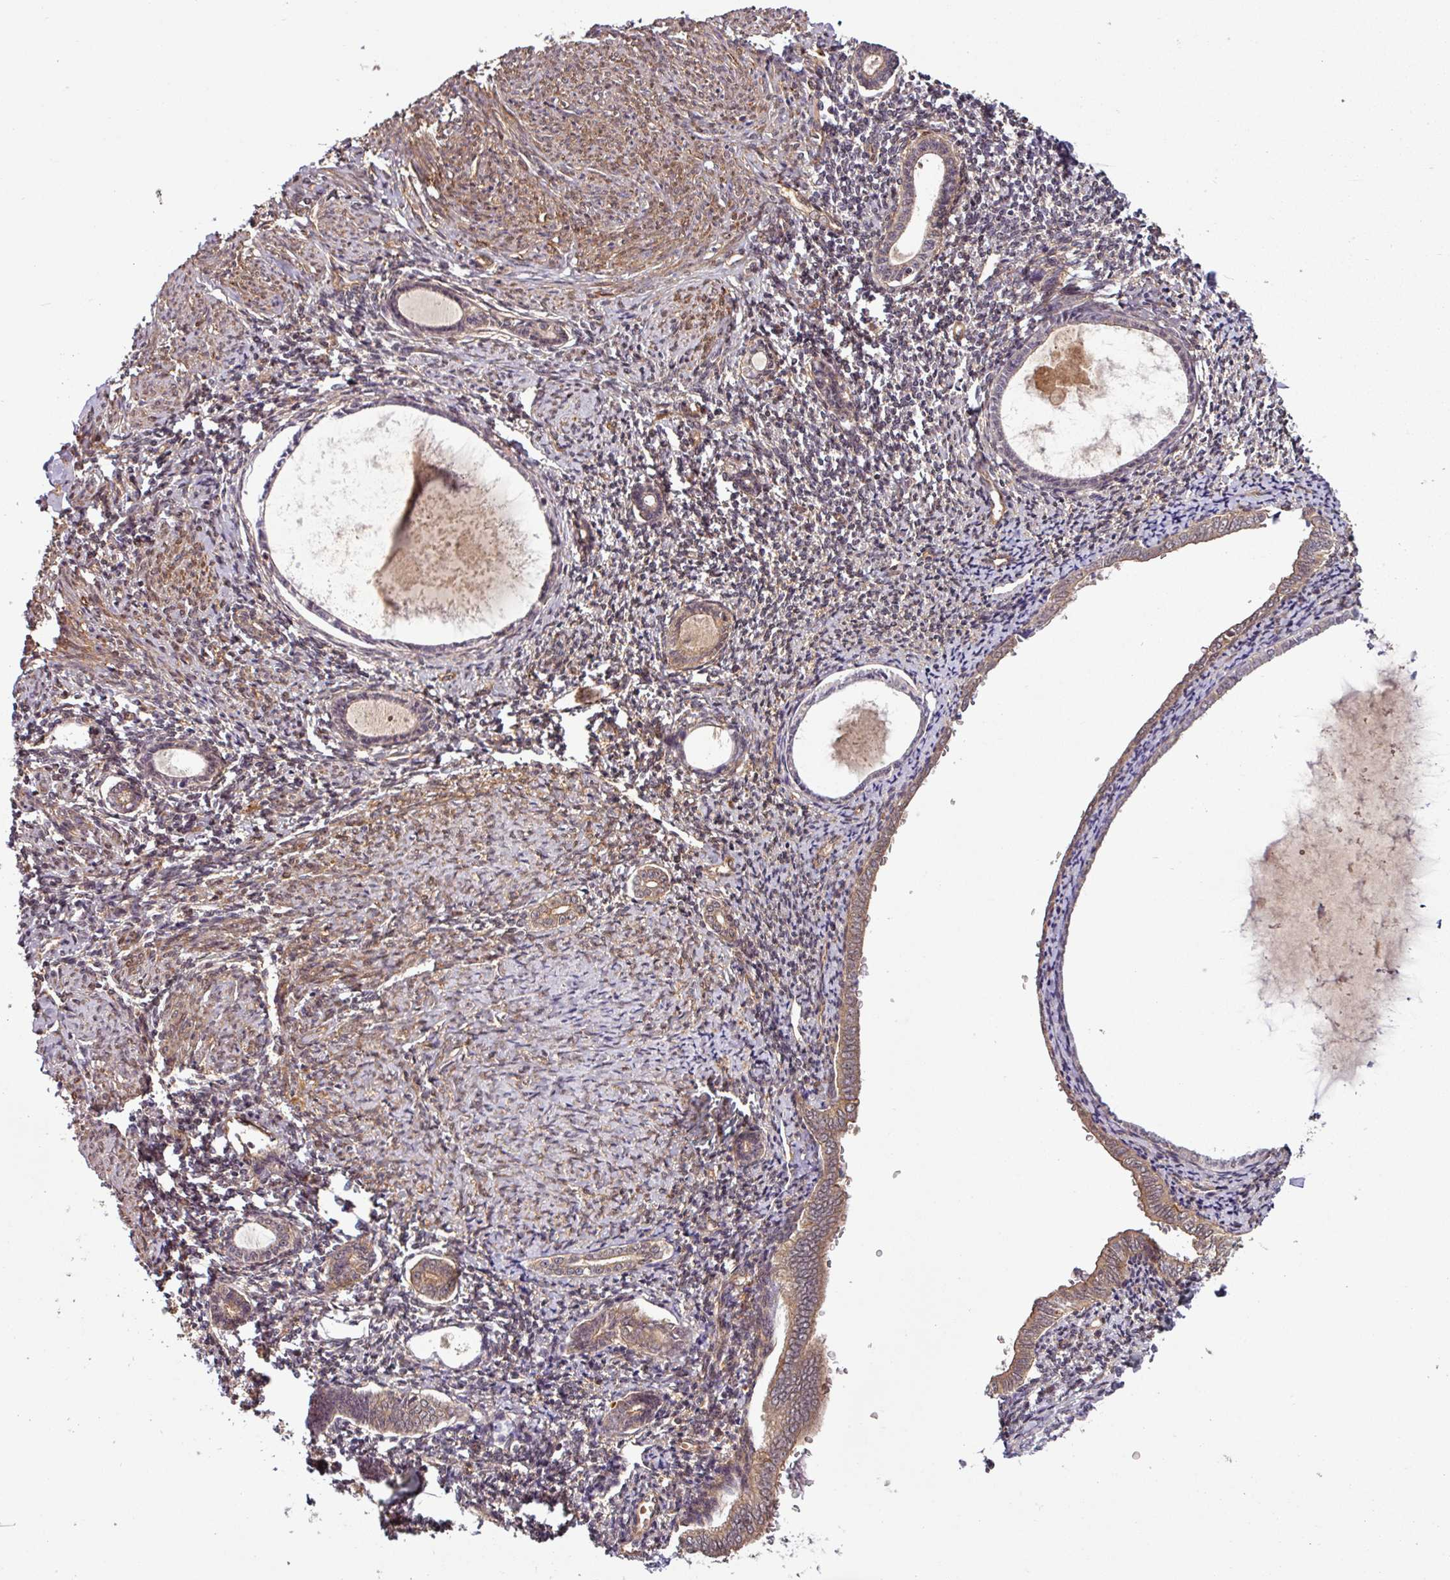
{"staining": {"intensity": "moderate", "quantity": "25%-75%", "location": "cytoplasmic/membranous"}, "tissue": "endometrium", "cell_type": "Cells in endometrial stroma", "image_type": "normal", "snomed": [{"axis": "morphology", "description": "Normal tissue, NOS"}, {"axis": "topography", "description": "Endometrium"}], "caption": "Unremarkable endometrium exhibits moderate cytoplasmic/membranous staining in about 25%-75% of cells in endometrial stroma.", "gene": "SH3BGRL", "patient": {"sex": "female", "age": 63}}